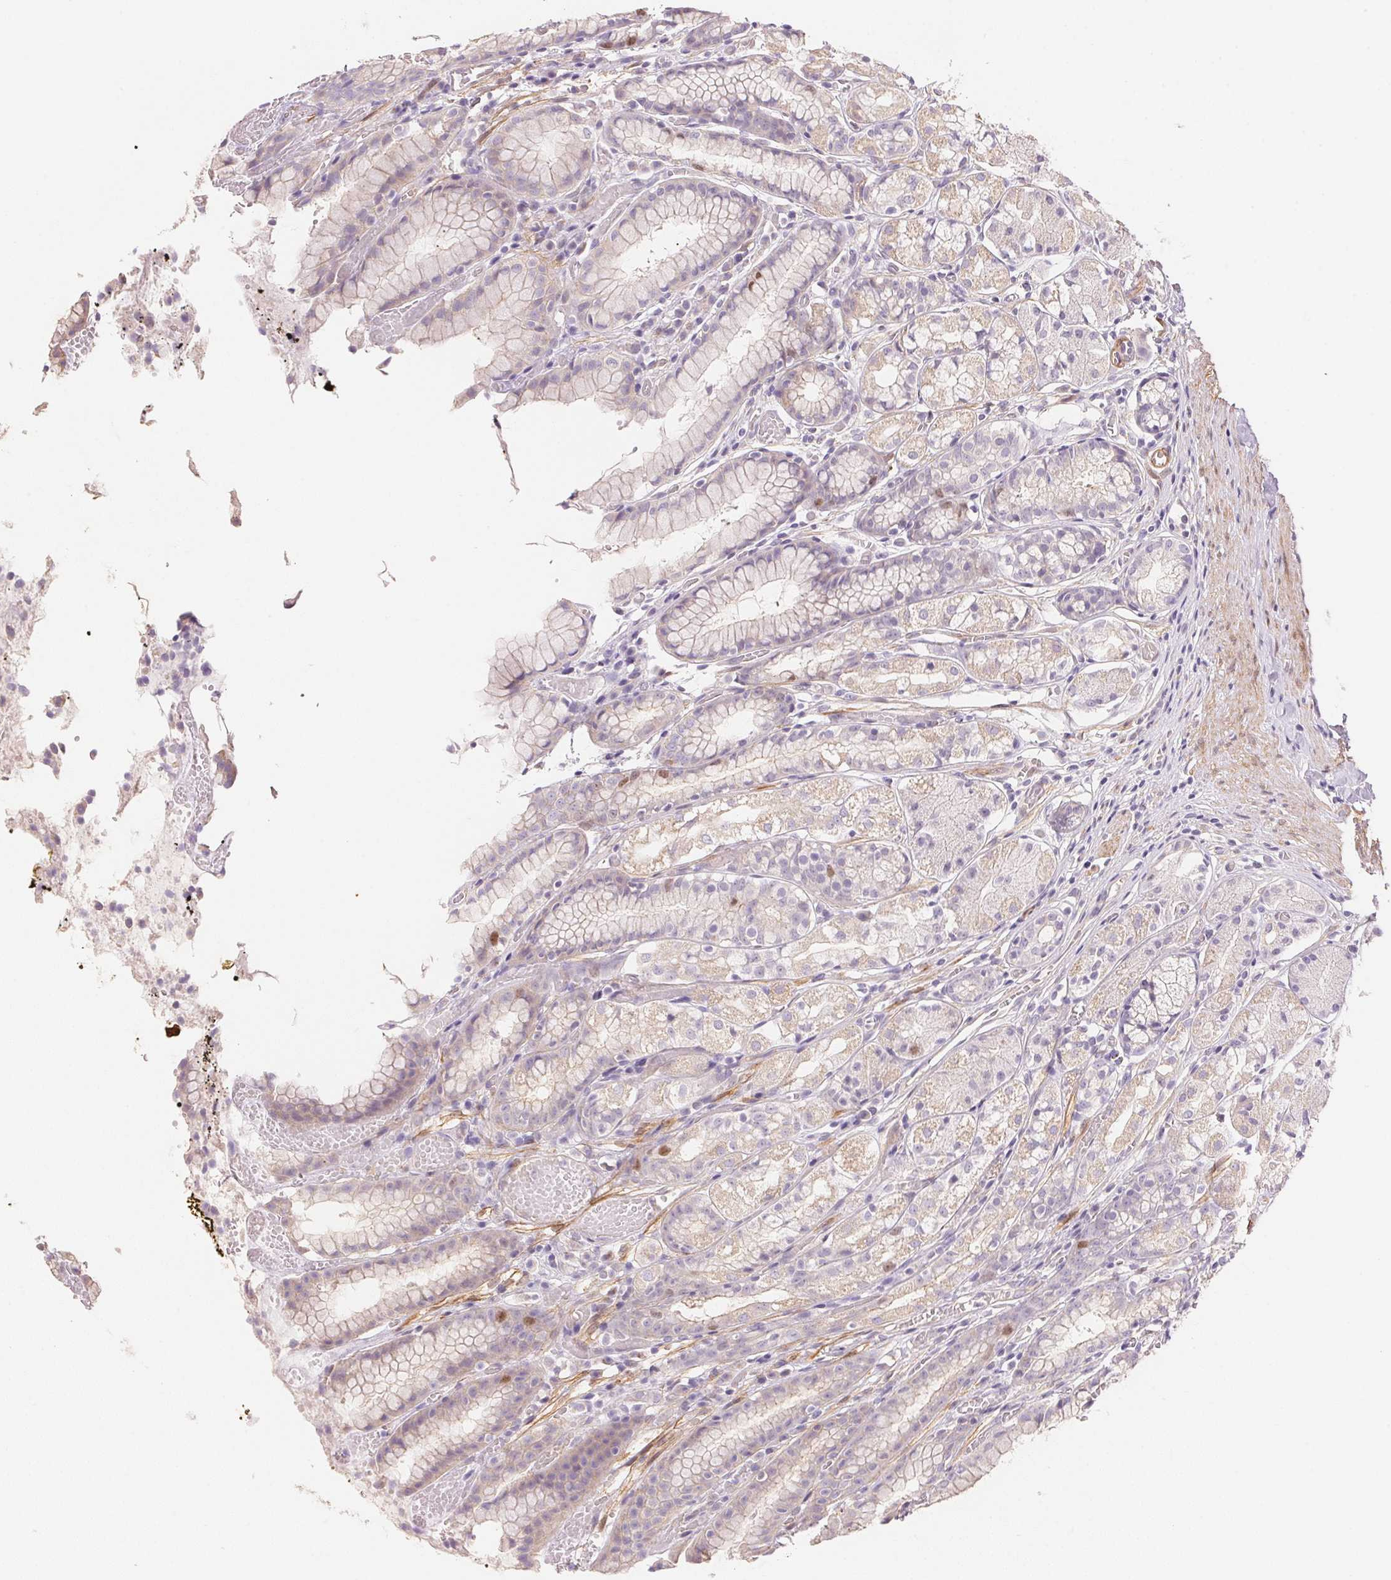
{"staining": {"intensity": "weak", "quantity": "<25%", "location": "cytoplasmic/membranous,nuclear"}, "tissue": "stomach", "cell_type": "Glandular cells", "image_type": "normal", "snomed": [{"axis": "morphology", "description": "Normal tissue, NOS"}, {"axis": "topography", "description": "Smooth muscle"}, {"axis": "topography", "description": "Stomach"}], "caption": "Glandular cells are negative for brown protein staining in benign stomach. (Immunohistochemistry (ihc), brightfield microscopy, high magnification).", "gene": "SMTN", "patient": {"sex": "male", "age": 70}}